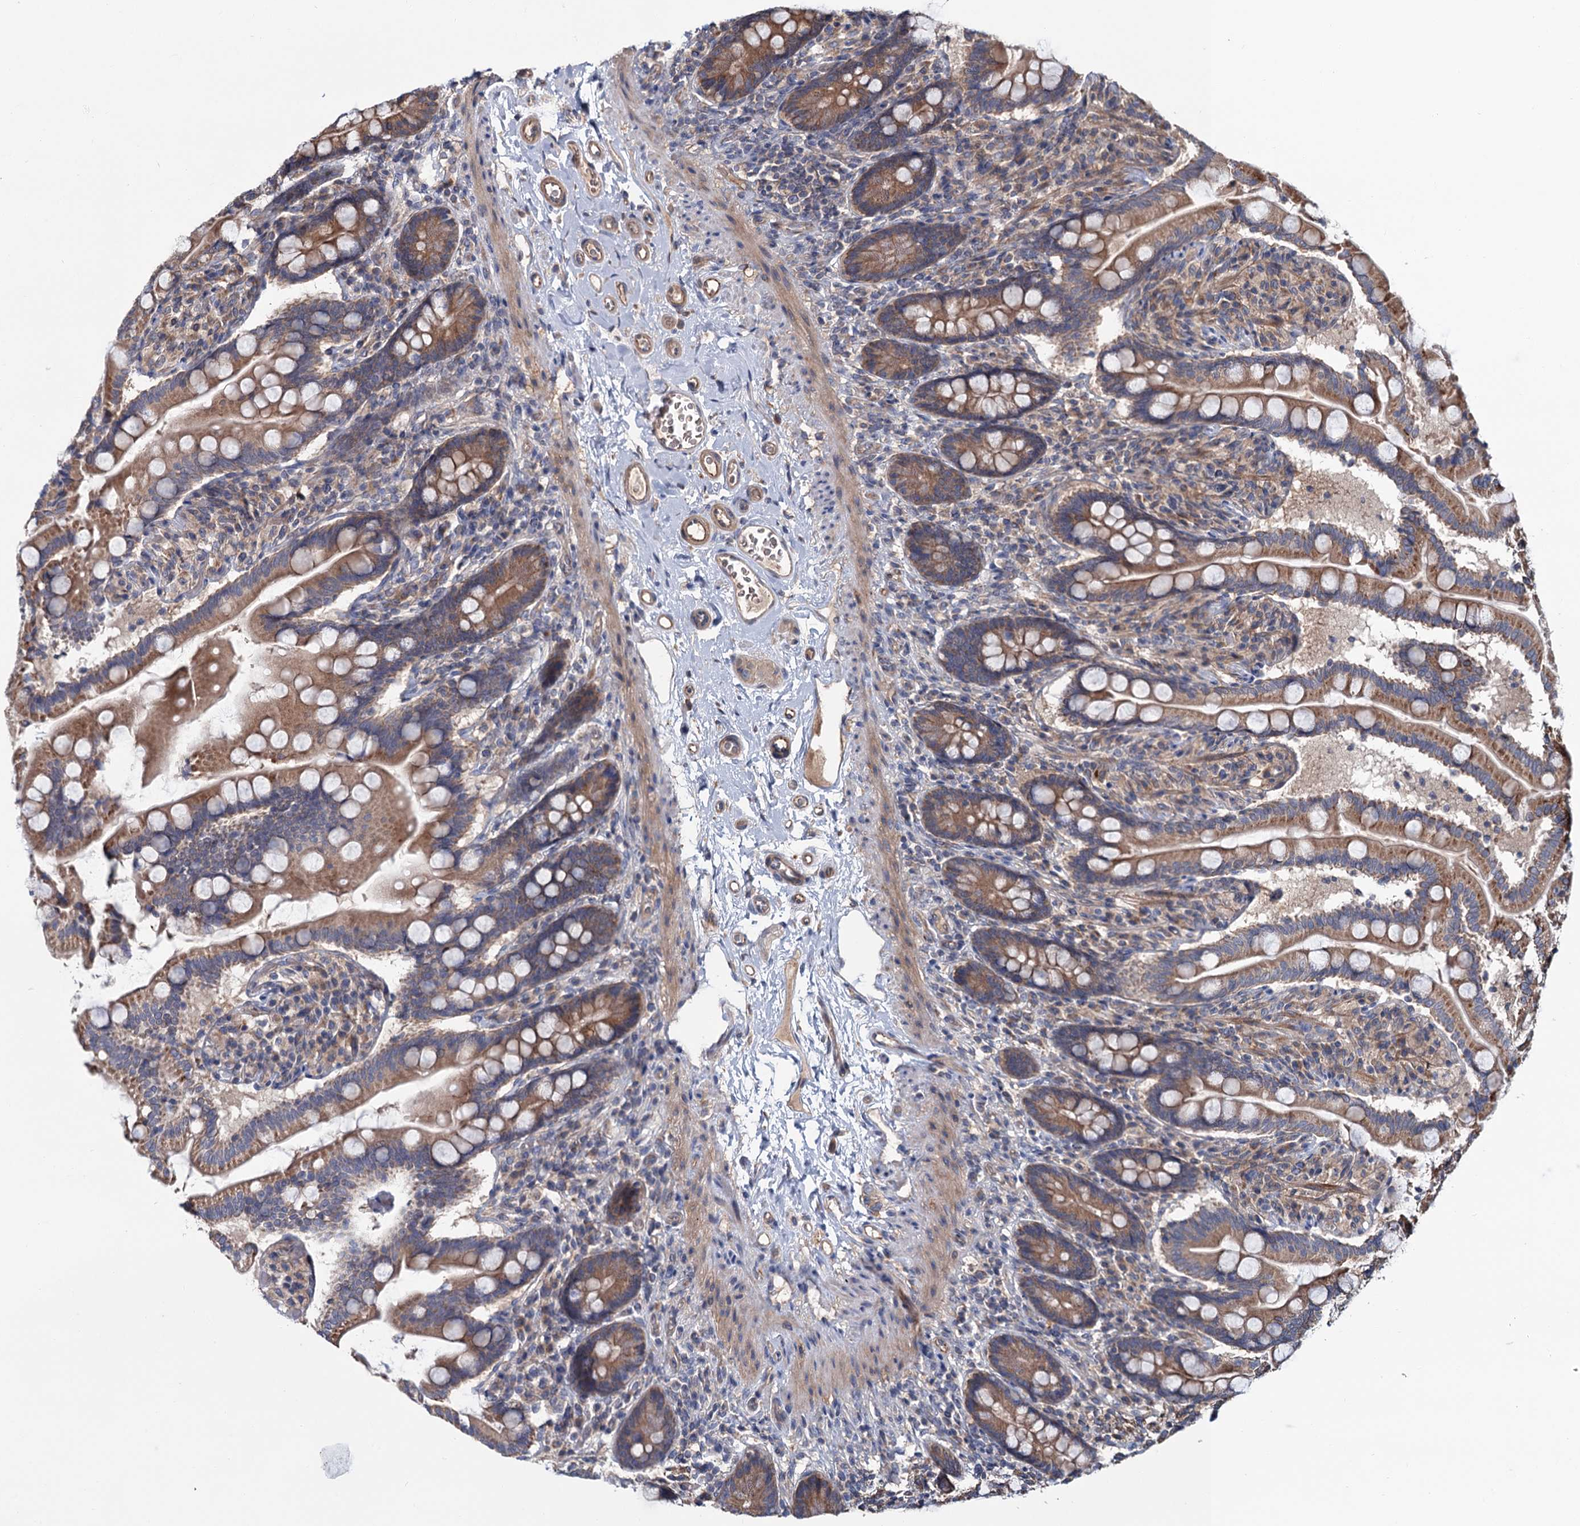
{"staining": {"intensity": "moderate", "quantity": ">75%", "location": "cytoplasmic/membranous"}, "tissue": "small intestine", "cell_type": "Glandular cells", "image_type": "normal", "snomed": [{"axis": "morphology", "description": "Normal tissue, NOS"}, {"axis": "topography", "description": "Small intestine"}], "caption": "IHC image of benign small intestine: human small intestine stained using immunohistochemistry exhibits medium levels of moderate protein expression localized specifically in the cytoplasmic/membranous of glandular cells, appearing as a cytoplasmic/membranous brown color.", "gene": "MTRR", "patient": {"sex": "female", "age": 64}}